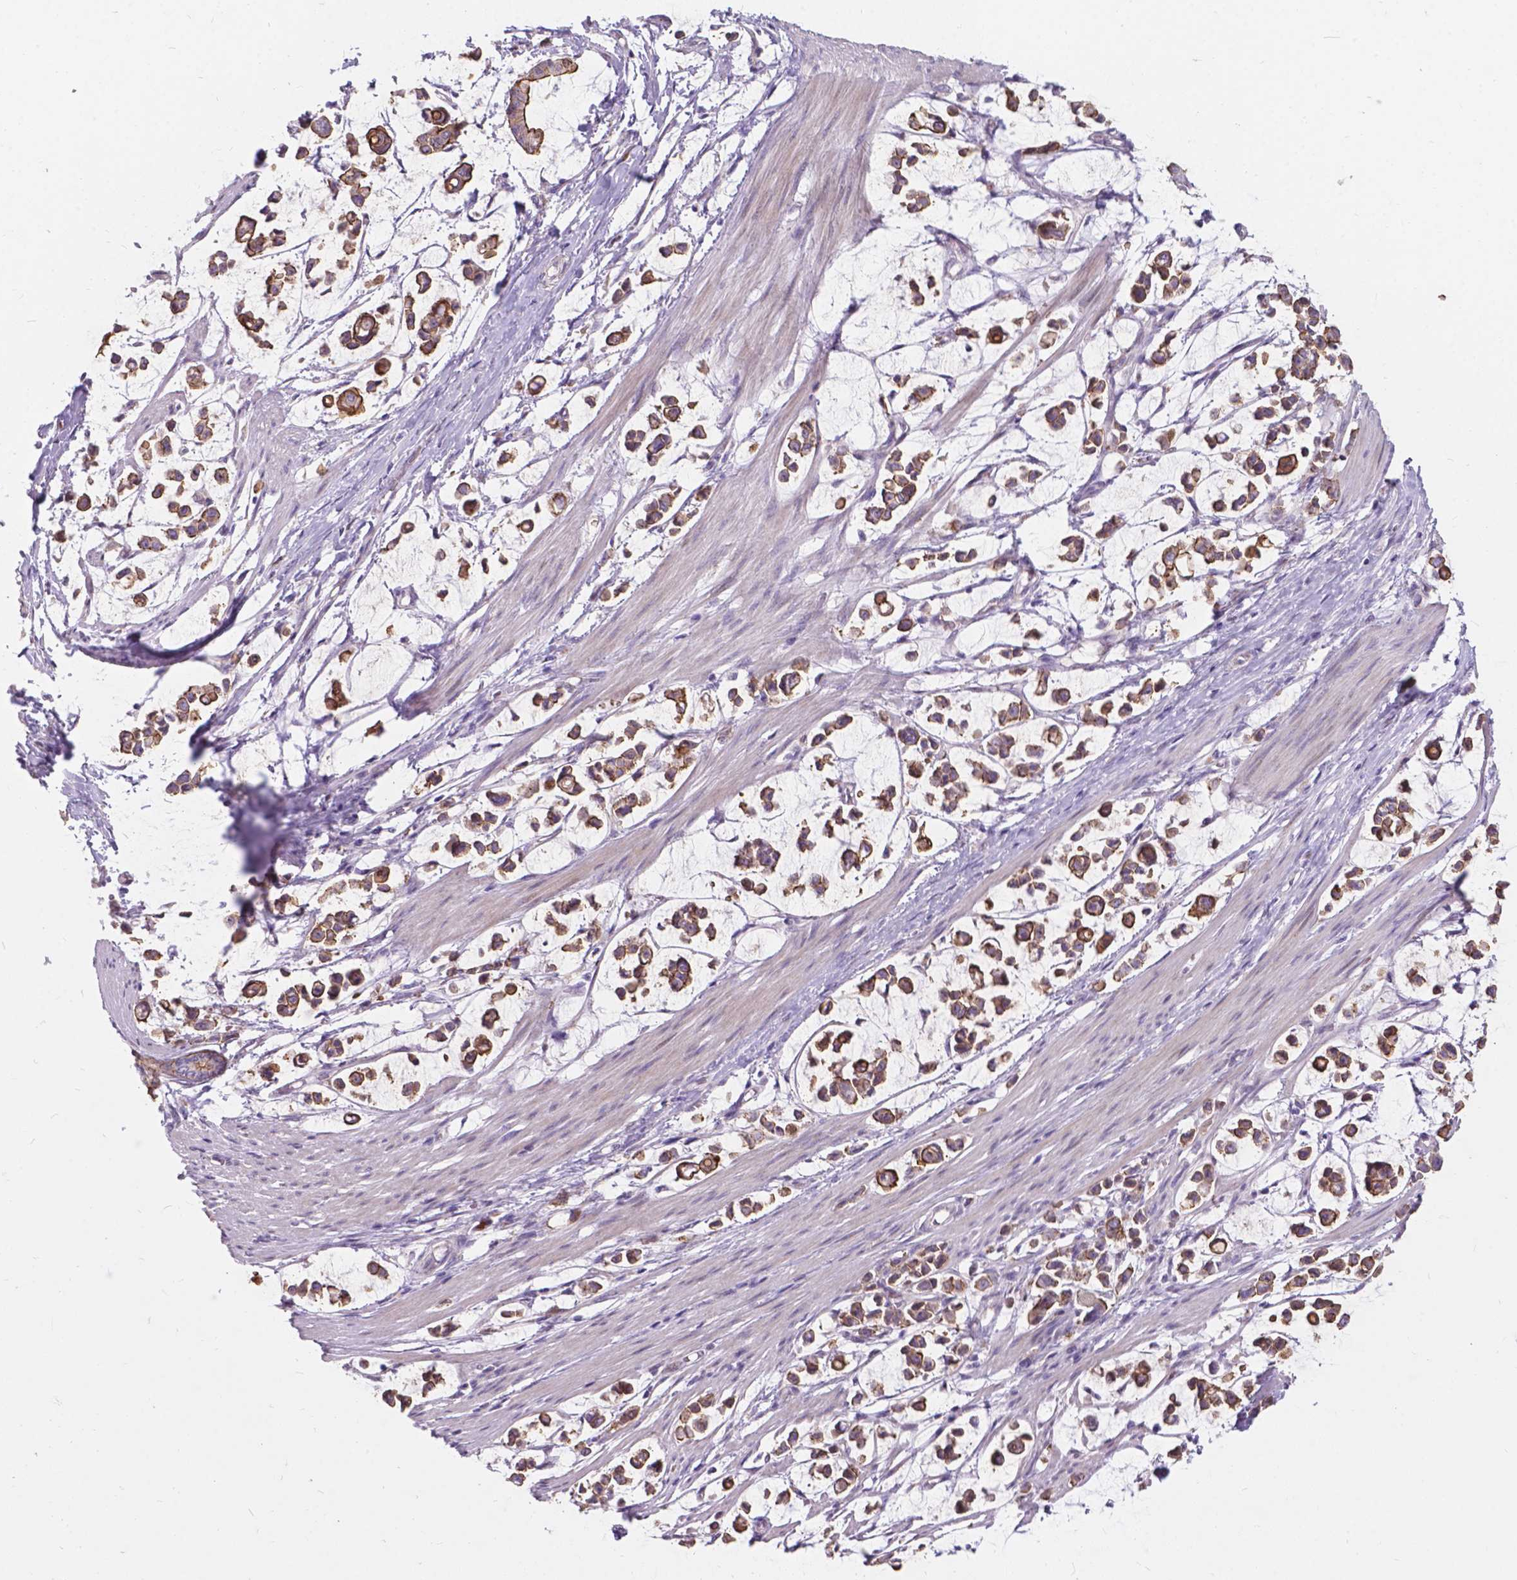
{"staining": {"intensity": "moderate", "quantity": ">75%", "location": "cytoplasmic/membranous"}, "tissue": "stomach cancer", "cell_type": "Tumor cells", "image_type": "cancer", "snomed": [{"axis": "morphology", "description": "Adenocarcinoma, NOS"}, {"axis": "topography", "description": "Stomach"}], "caption": "Immunohistochemical staining of stomach adenocarcinoma displays medium levels of moderate cytoplasmic/membranous staining in approximately >75% of tumor cells. (Brightfield microscopy of DAB IHC at high magnification).", "gene": "MYH14", "patient": {"sex": "male", "age": 82}}